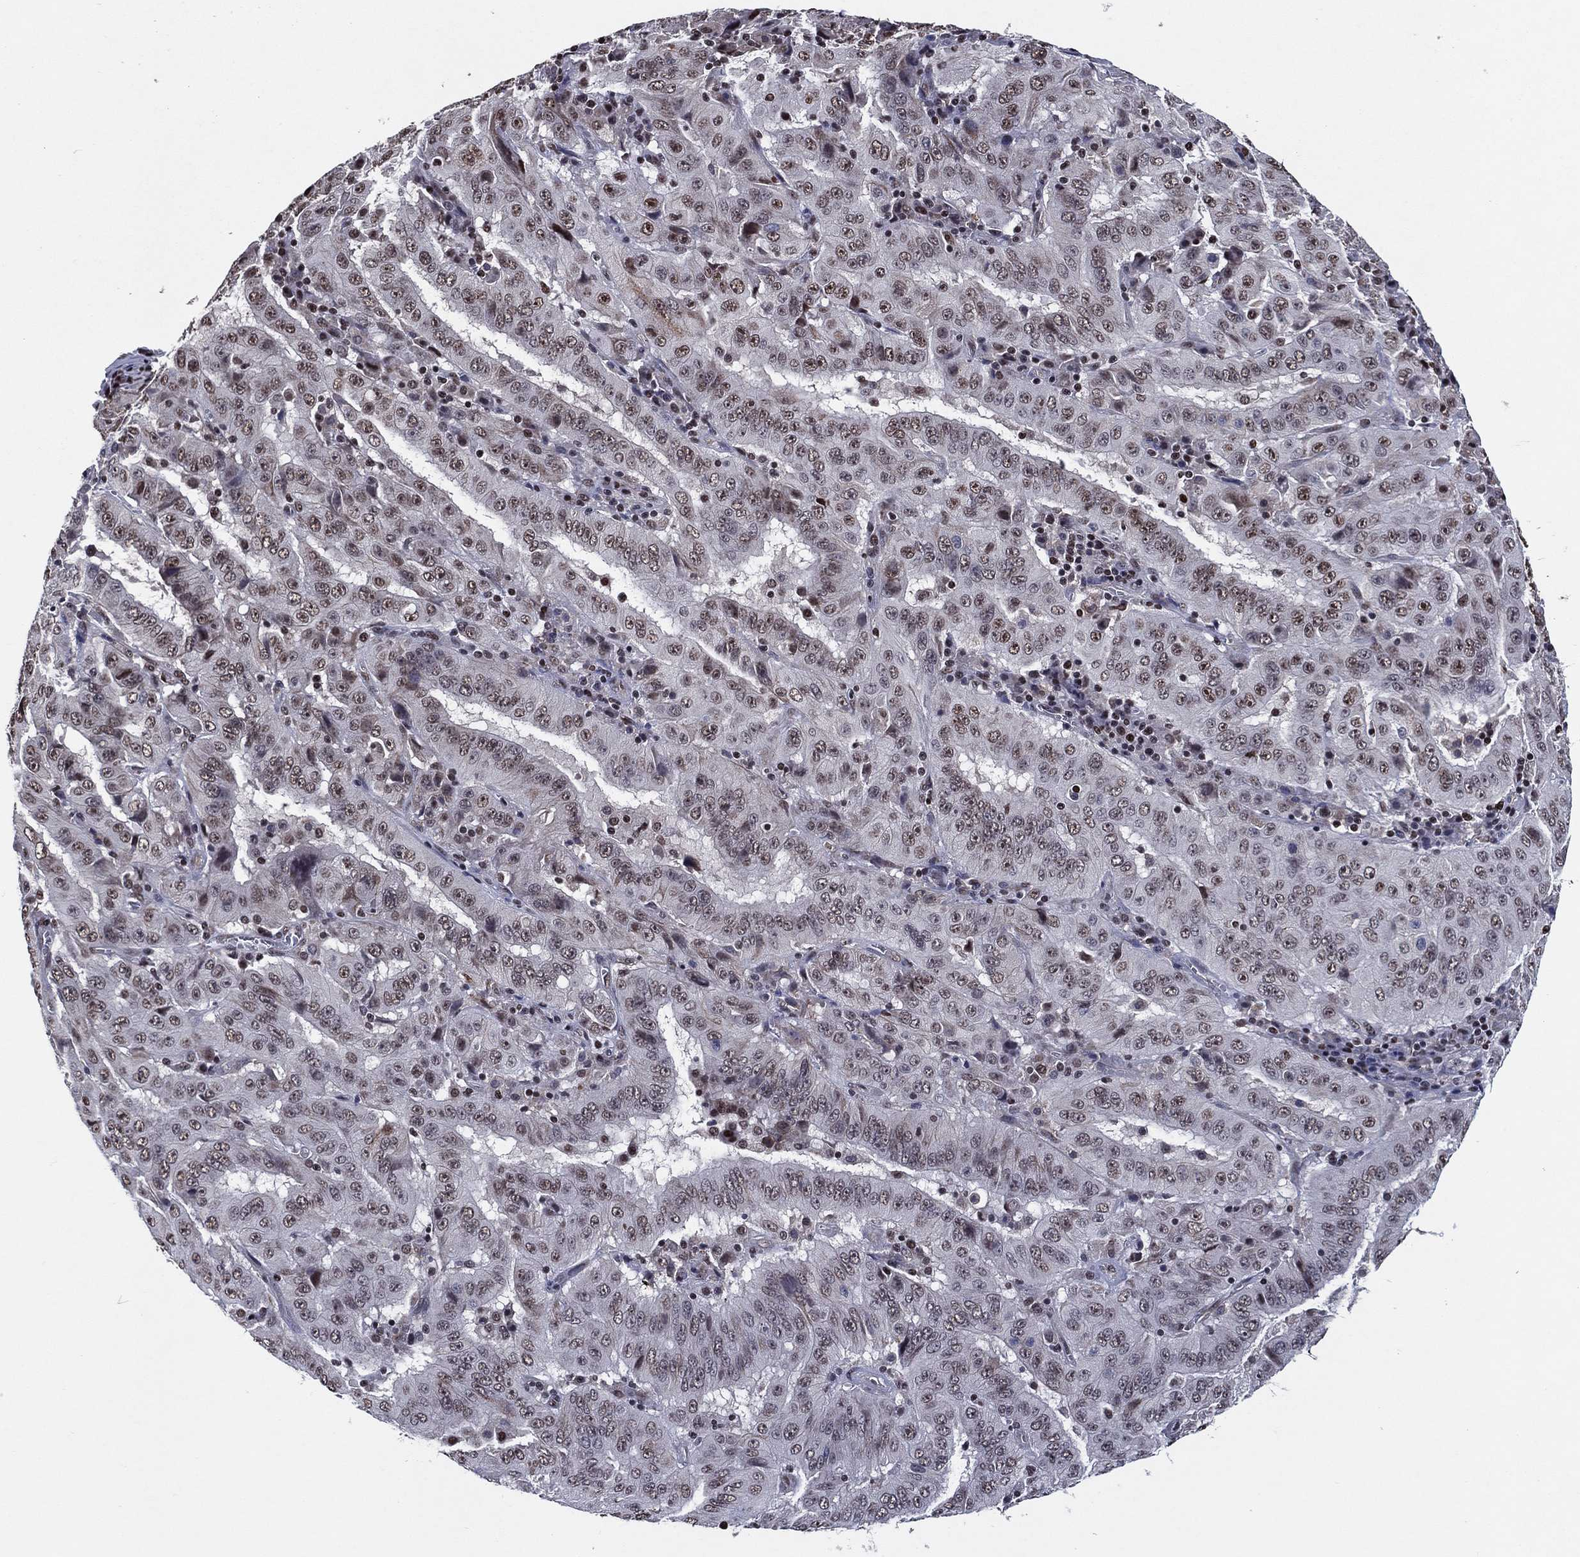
{"staining": {"intensity": "weak", "quantity": "<25%", "location": "nuclear"}, "tissue": "pancreatic cancer", "cell_type": "Tumor cells", "image_type": "cancer", "snomed": [{"axis": "morphology", "description": "Adenocarcinoma, NOS"}, {"axis": "topography", "description": "Pancreas"}], "caption": "DAB (3,3'-diaminobenzidine) immunohistochemical staining of human pancreatic adenocarcinoma exhibits no significant expression in tumor cells.", "gene": "ZBTB42", "patient": {"sex": "male", "age": 63}}